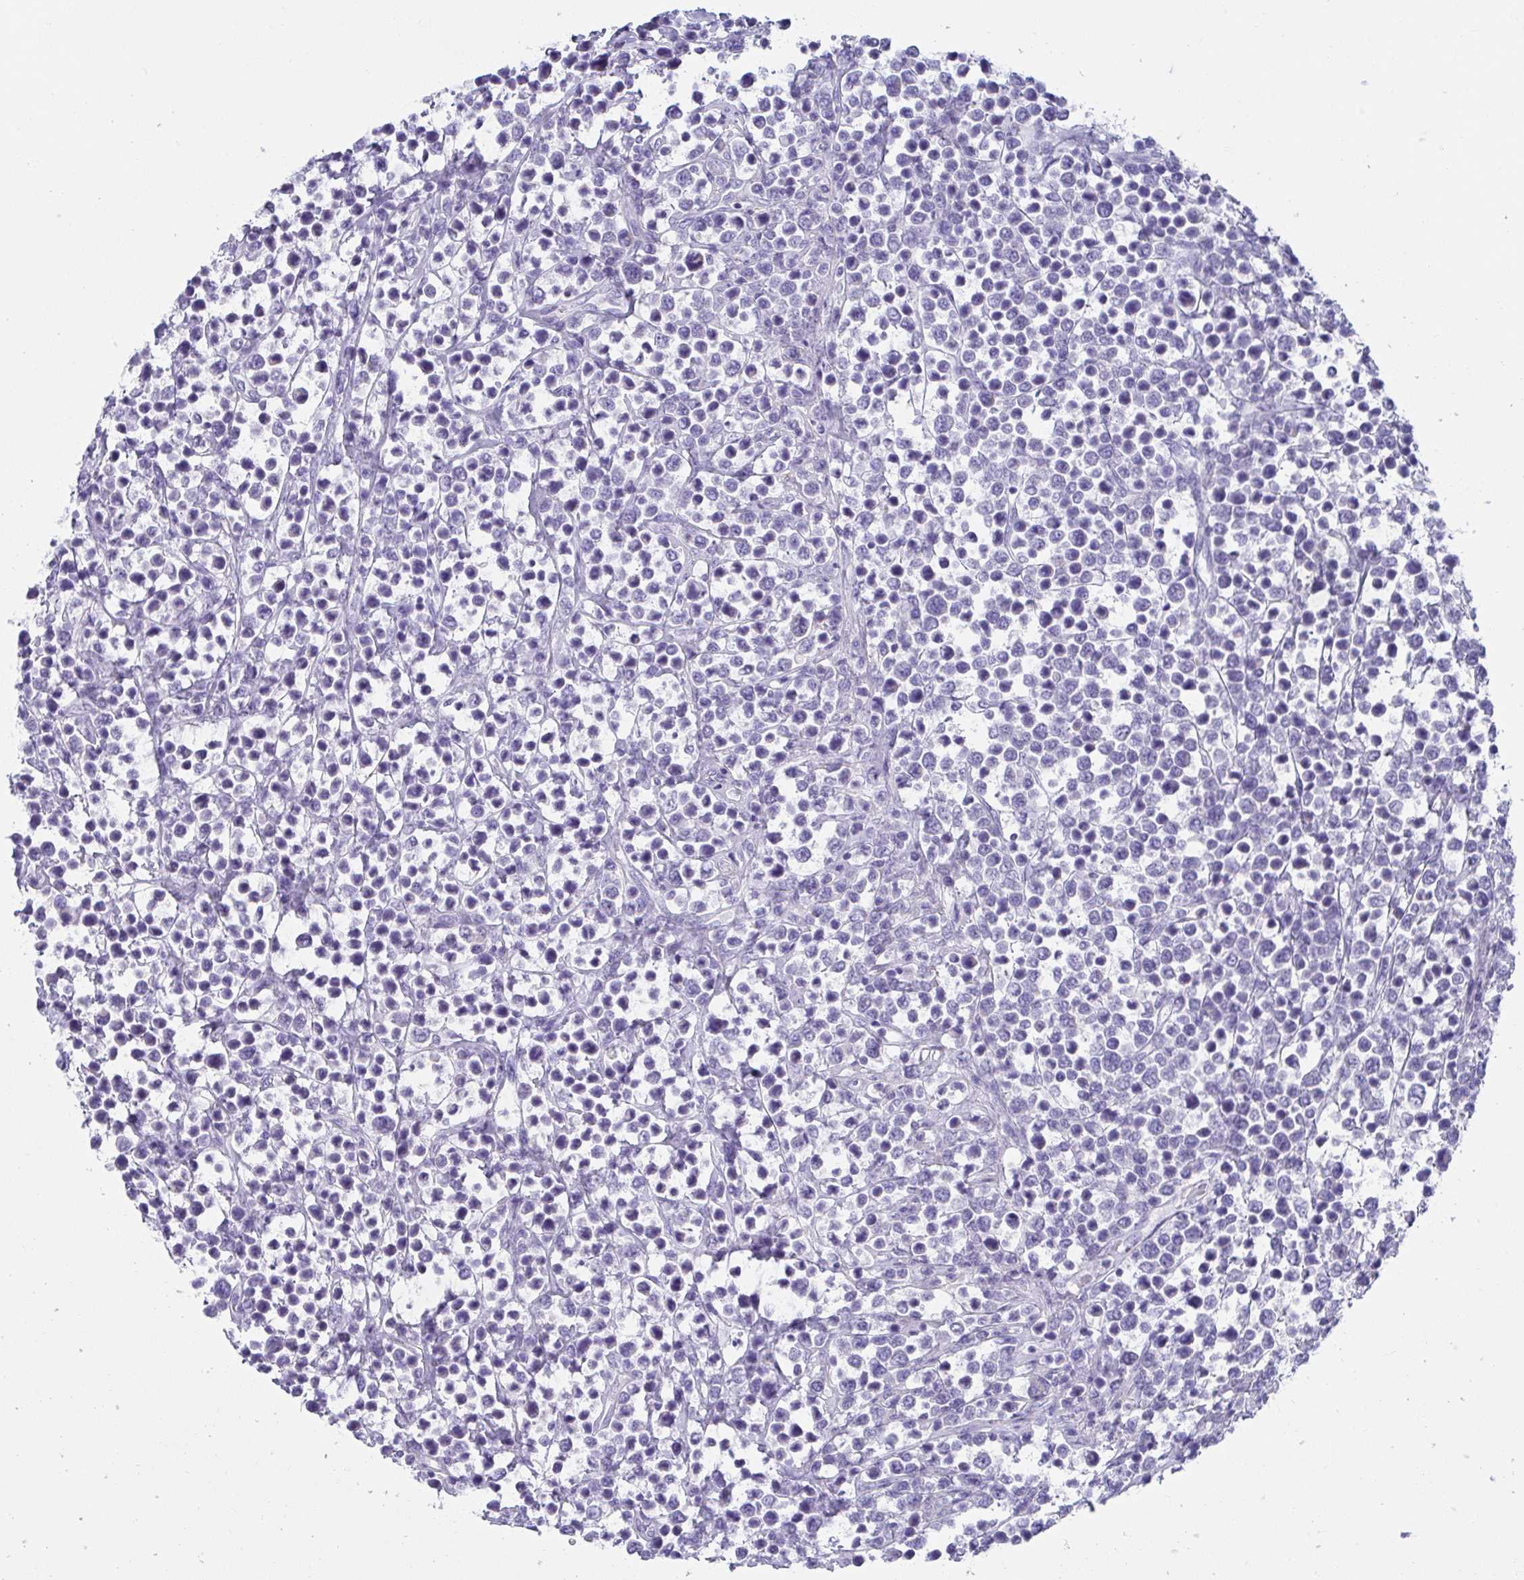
{"staining": {"intensity": "negative", "quantity": "none", "location": "none"}, "tissue": "lymphoma", "cell_type": "Tumor cells", "image_type": "cancer", "snomed": [{"axis": "morphology", "description": "Malignant lymphoma, non-Hodgkin's type, High grade"}, {"axis": "topography", "description": "Soft tissue"}], "caption": "An immunohistochemistry (IHC) image of lymphoma is shown. There is no staining in tumor cells of lymphoma.", "gene": "CXCR1", "patient": {"sex": "female", "age": 56}}